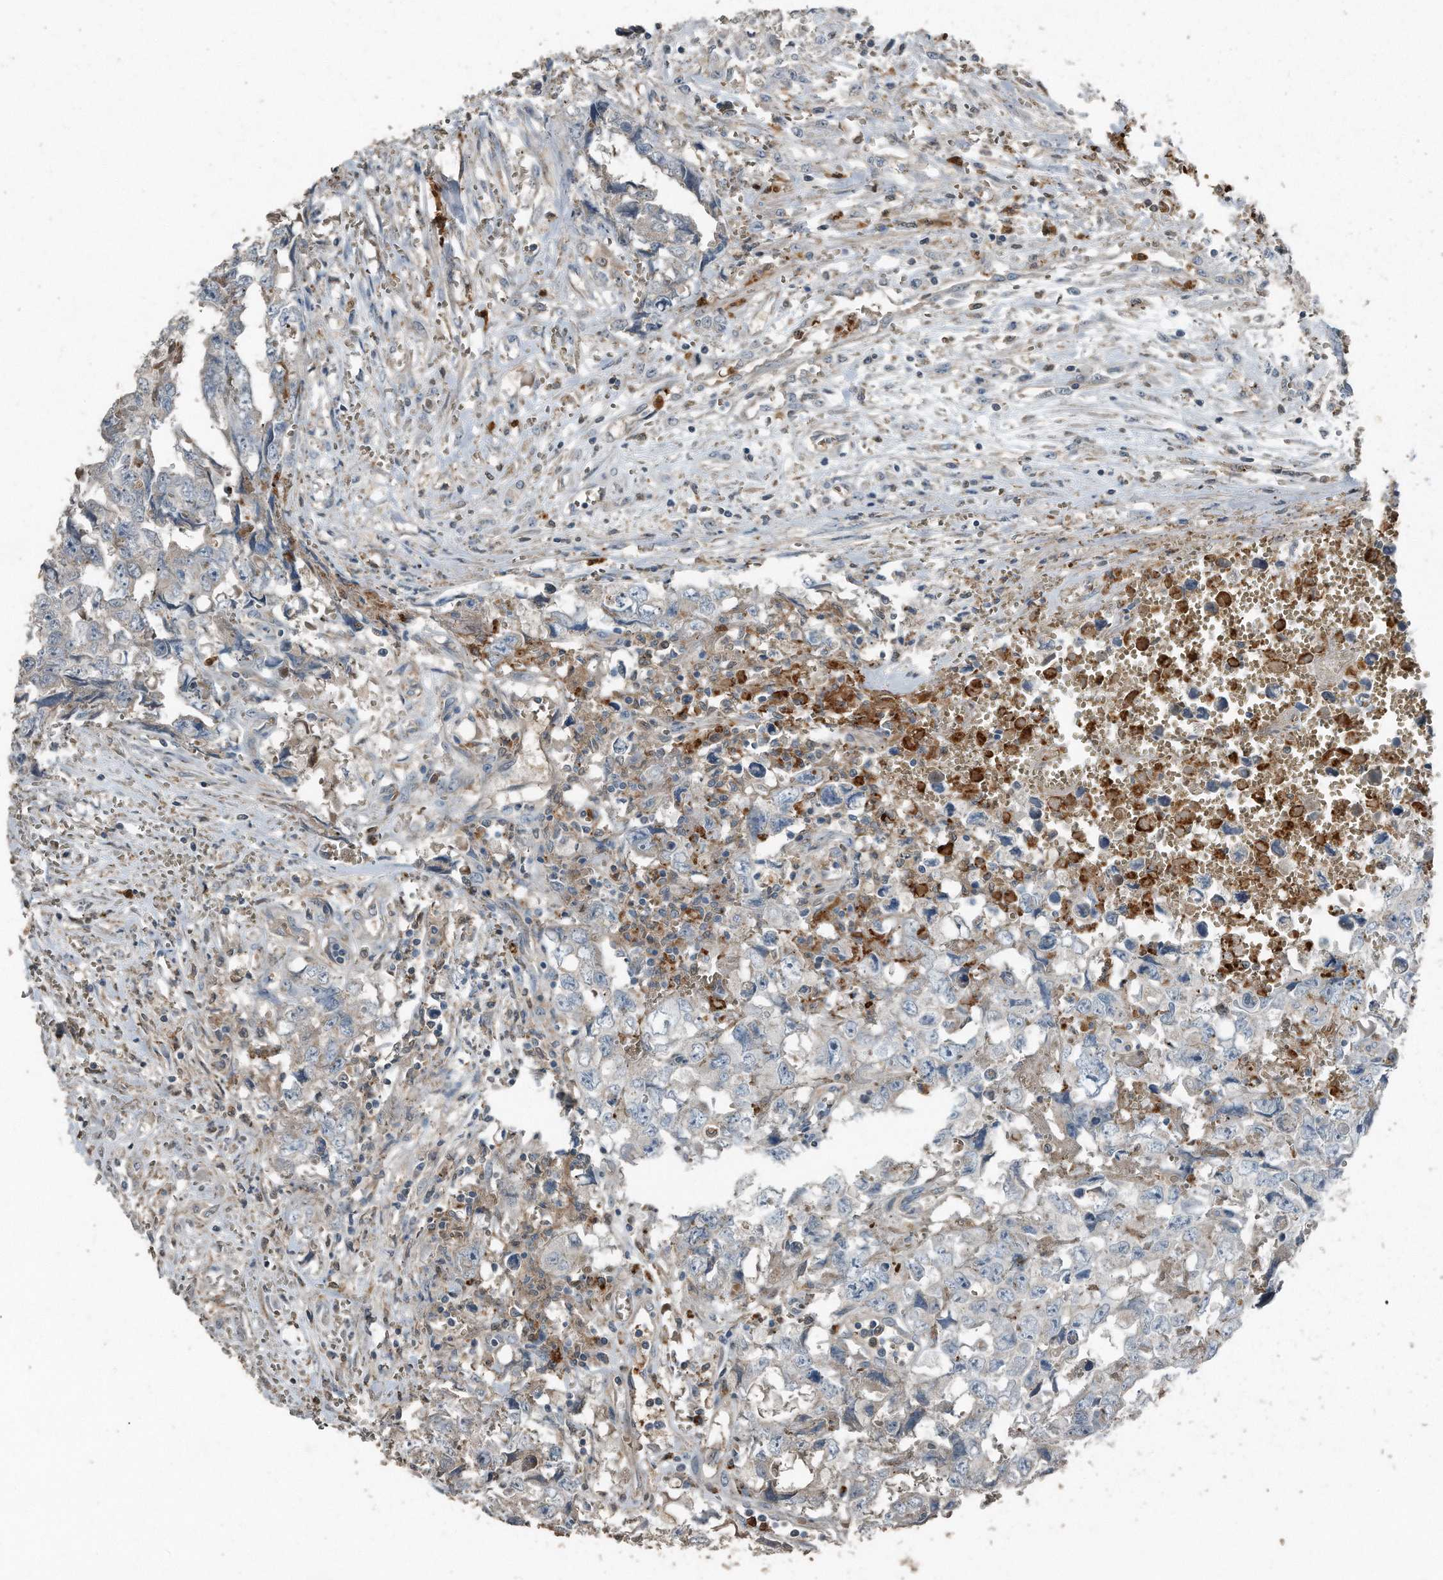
{"staining": {"intensity": "negative", "quantity": "none", "location": "none"}, "tissue": "testis cancer", "cell_type": "Tumor cells", "image_type": "cancer", "snomed": [{"axis": "morphology", "description": "Carcinoma, Embryonal, NOS"}, {"axis": "topography", "description": "Testis"}], "caption": "The image demonstrates no staining of tumor cells in testis embryonal carcinoma.", "gene": "C9", "patient": {"sex": "male", "age": 31}}